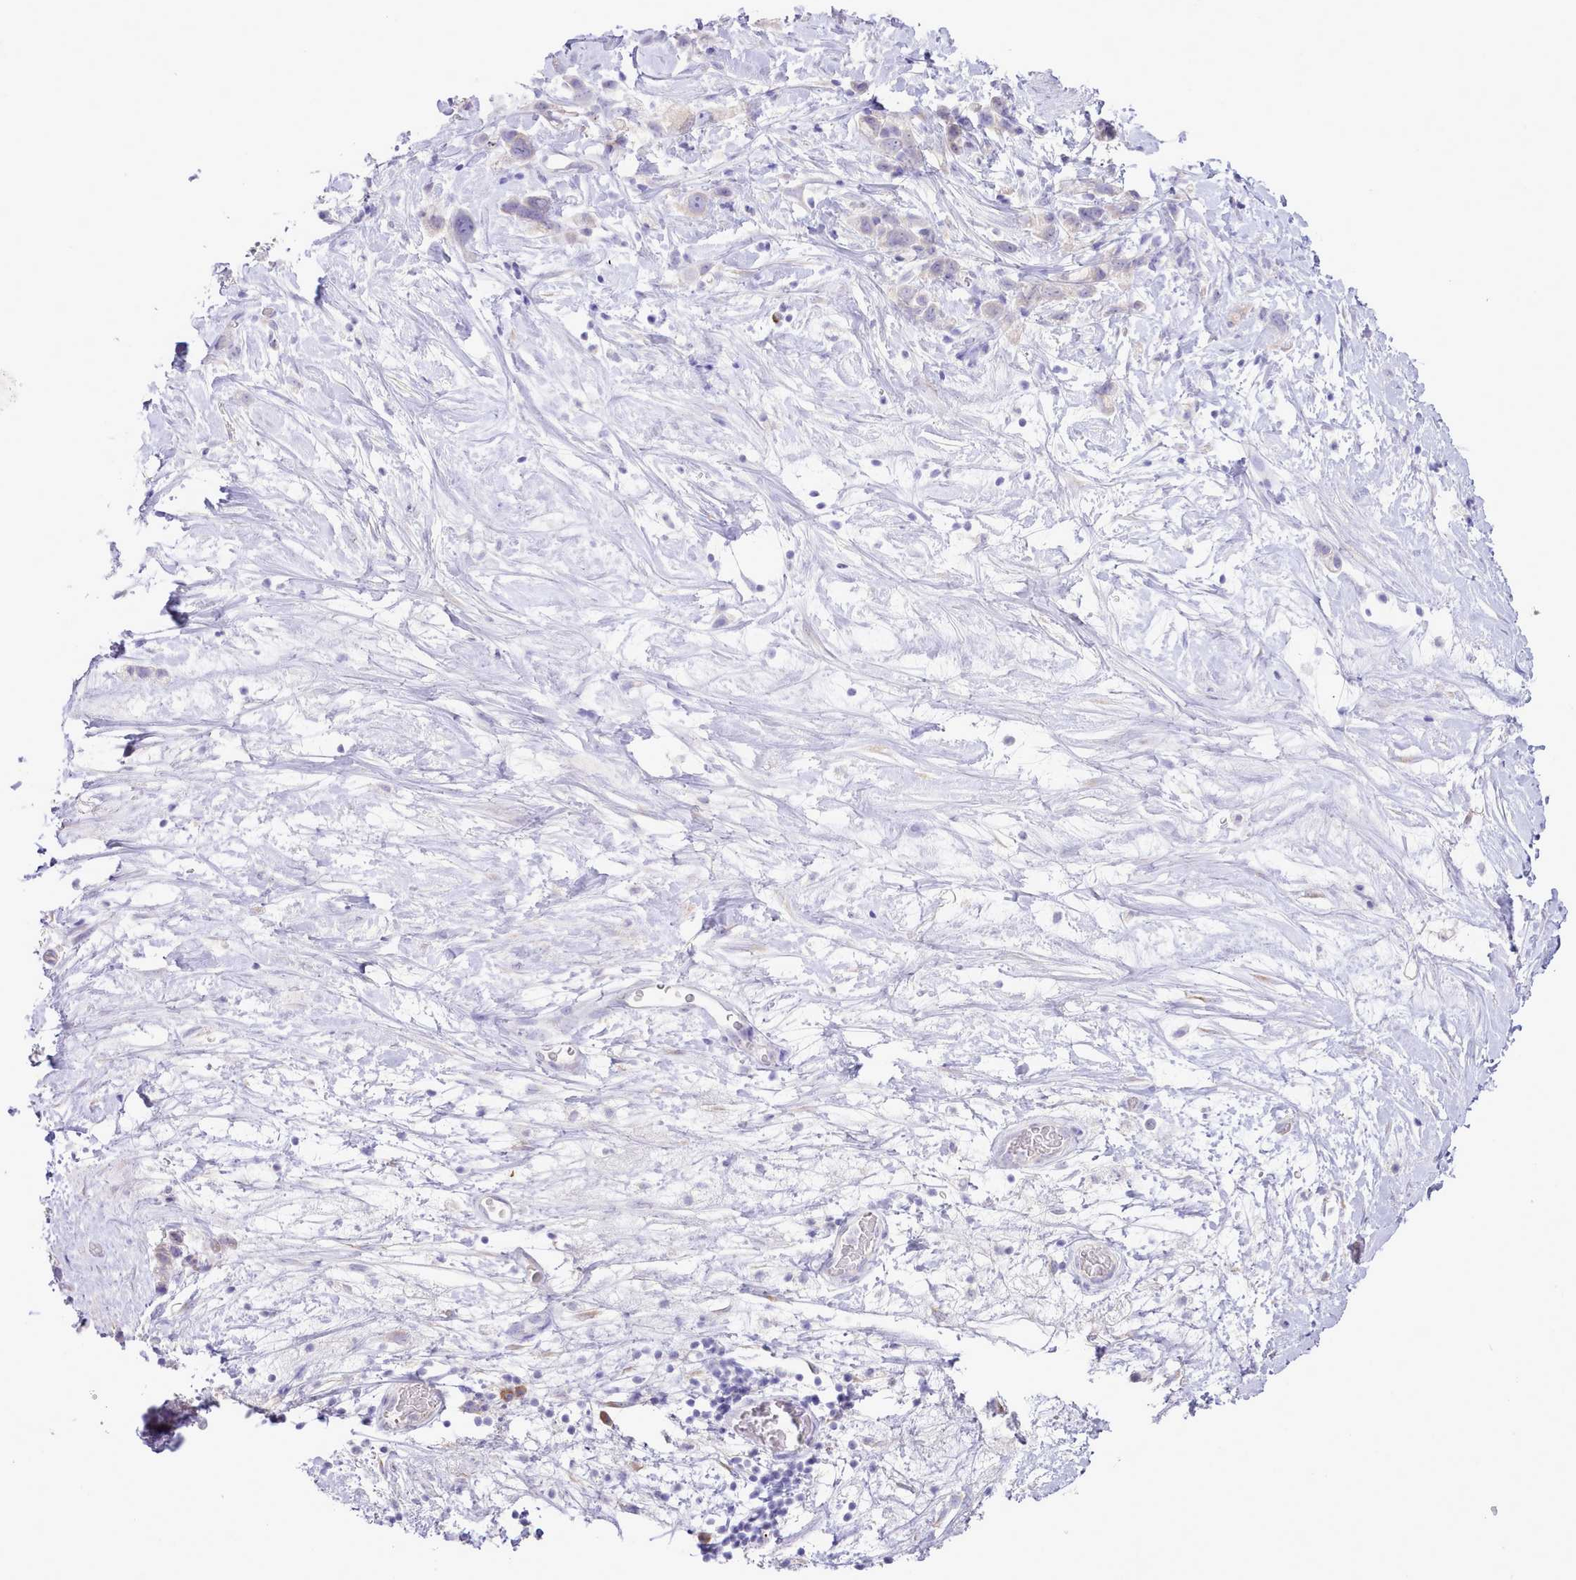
{"staining": {"intensity": "negative", "quantity": "none", "location": "none"}, "tissue": "stomach cancer", "cell_type": "Tumor cells", "image_type": "cancer", "snomed": [{"axis": "morphology", "description": "Adenocarcinoma, NOS"}, {"axis": "topography", "description": "Stomach"}], "caption": "Histopathology image shows no protein expression in tumor cells of stomach cancer tissue.", "gene": "CCL1", "patient": {"sex": "female", "age": 65}}